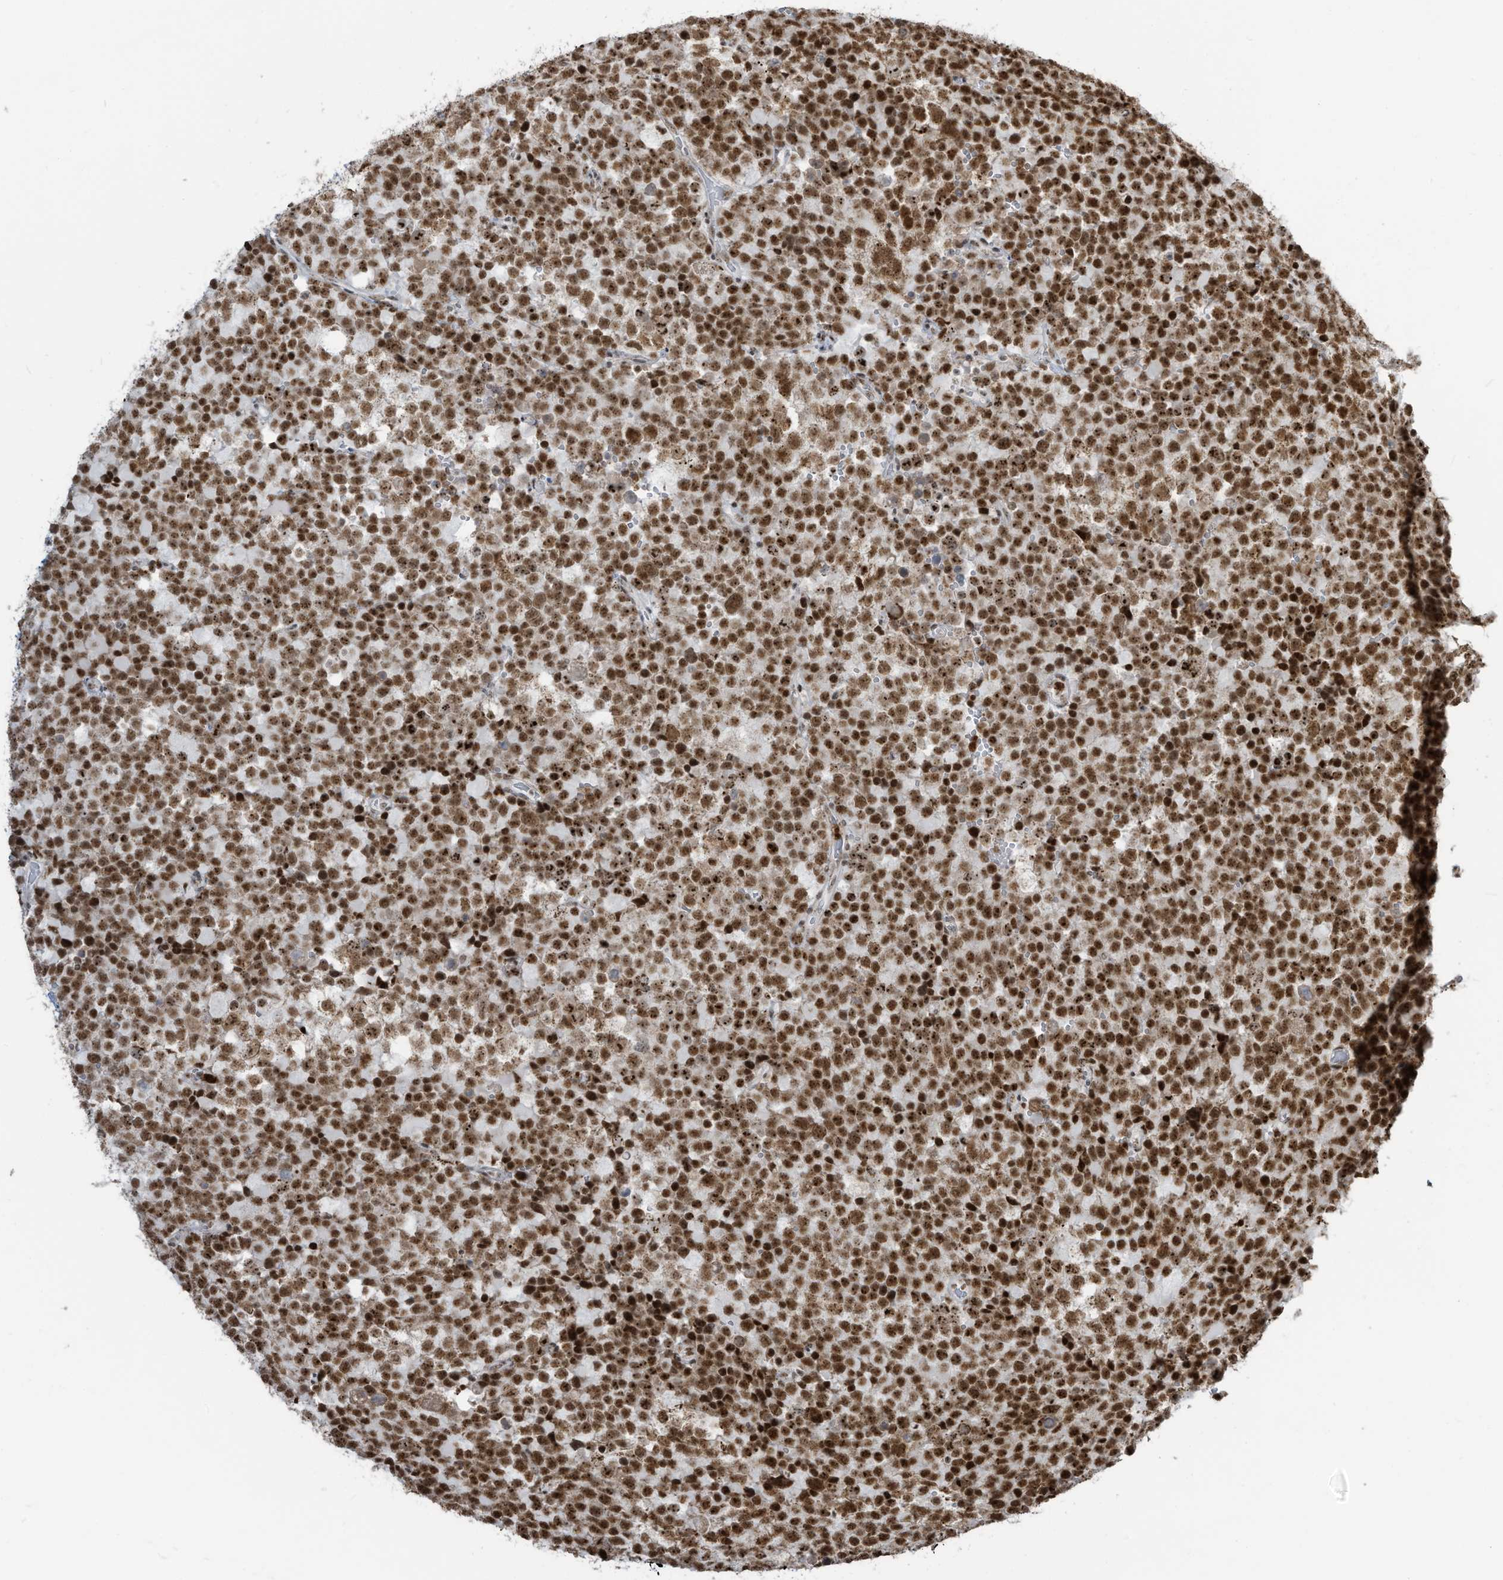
{"staining": {"intensity": "strong", "quantity": ">75%", "location": "nuclear"}, "tissue": "testis cancer", "cell_type": "Tumor cells", "image_type": "cancer", "snomed": [{"axis": "morphology", "description": "Seminoma, NOS"}, {"axis": "topography", "description": "Testis"}], "caption": "Protein expression analysis of human testis seminoma reveals strong nuclear staining in about >75% of tumor cells.", "gene": "LBH", "patient": {"sex": "male", "age": 71}}